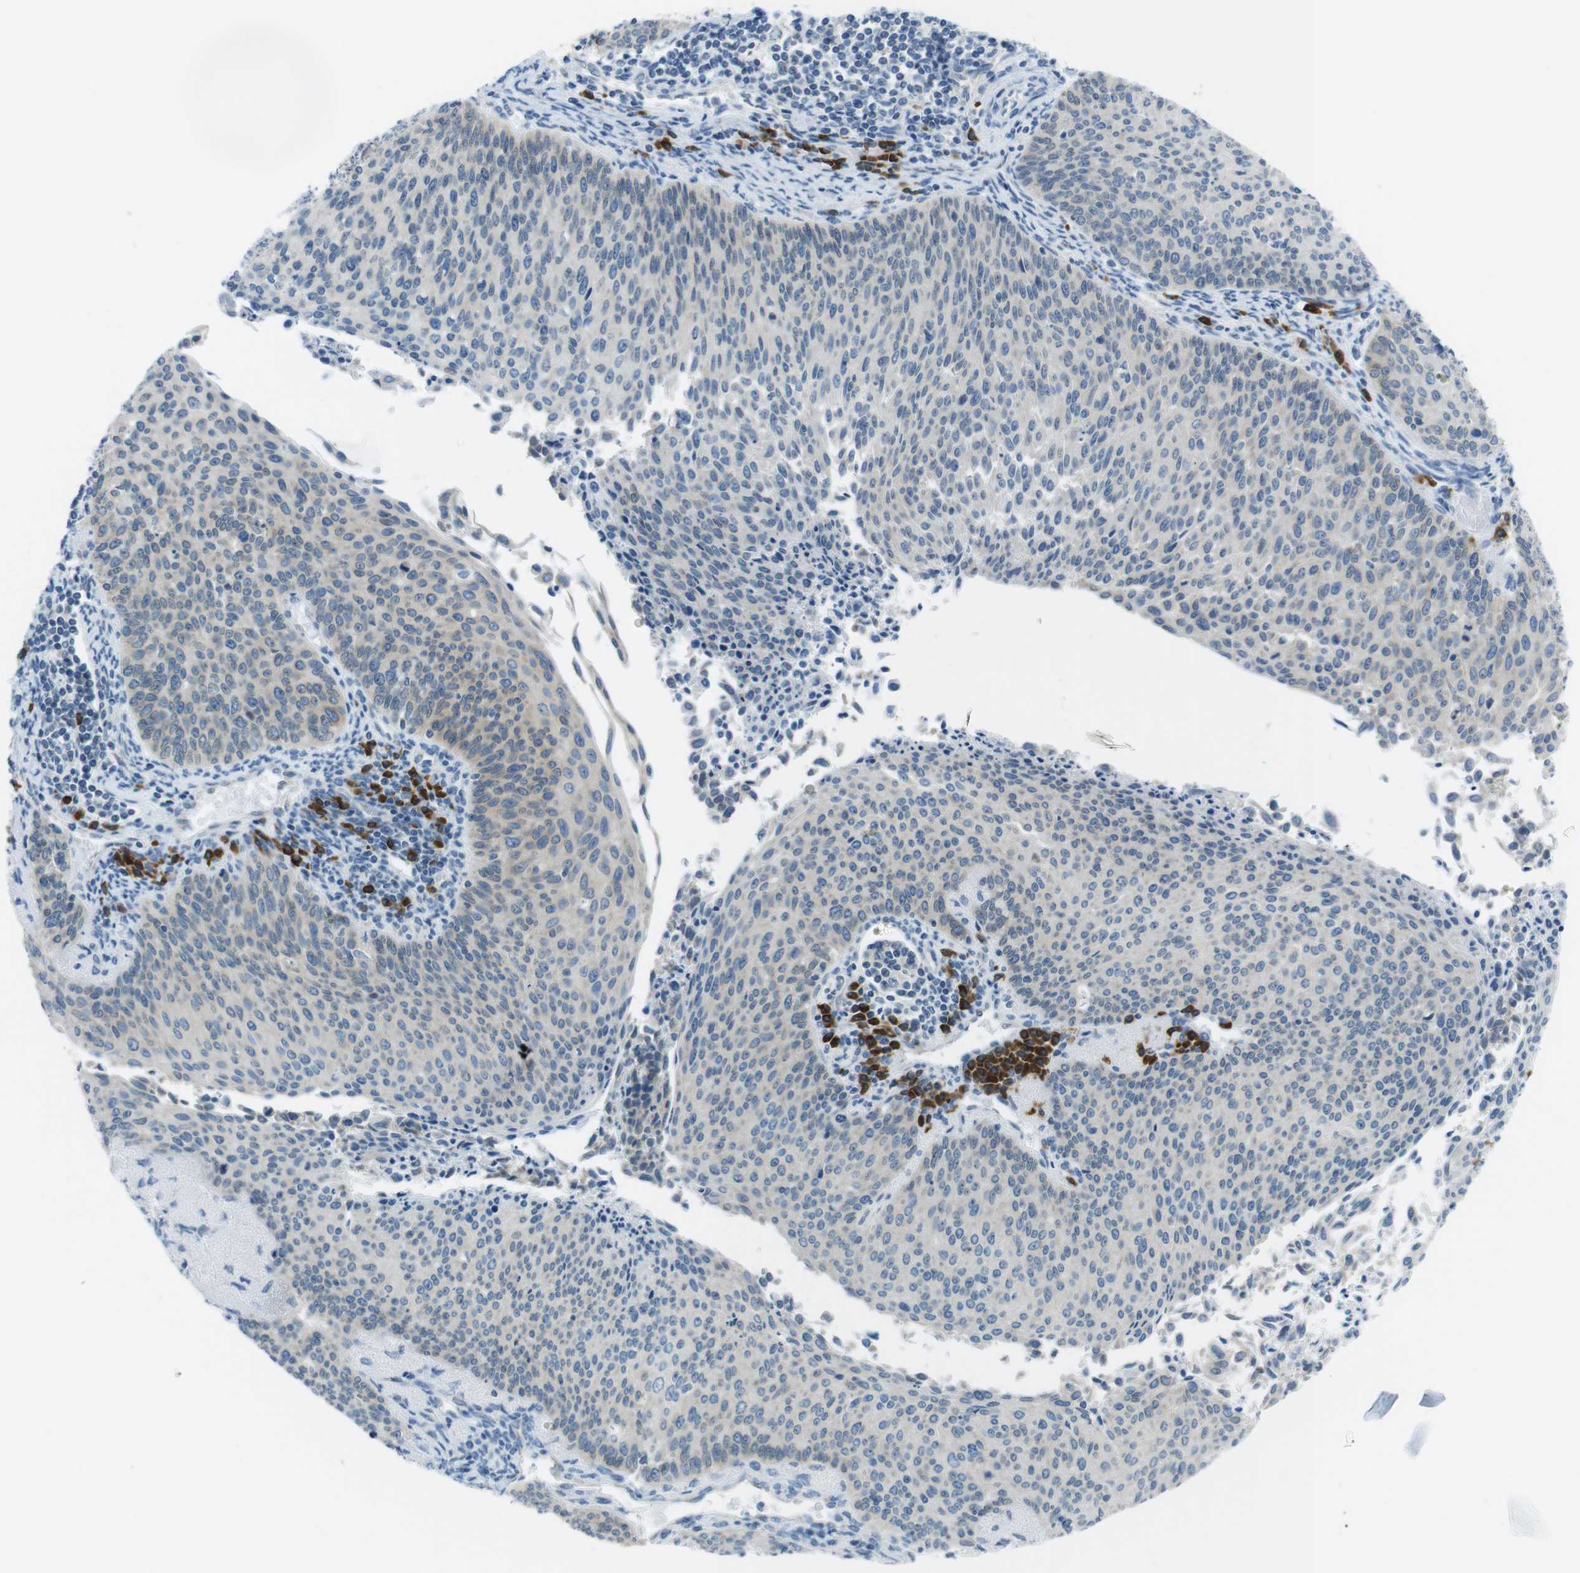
{"staining": {"intensity": "negative", "quantity": "none", "location": "none"}, "tissue": "cervical cancer", "cell_type": "Tumor cells", "image_type": "cancer", "snomed": [{"axis": "morphology", "description": "Squamous cell carcinoma, NOS"}, {"axis": "topography", "description": "Cervix"}], "caption": "Human squamous cell carcinoma (cervical) stained for a protein using IHC exhibits no expression in tumor cells.", "gene": "CLPTM1L", "patient": {"sex": "female", "age": 55}}